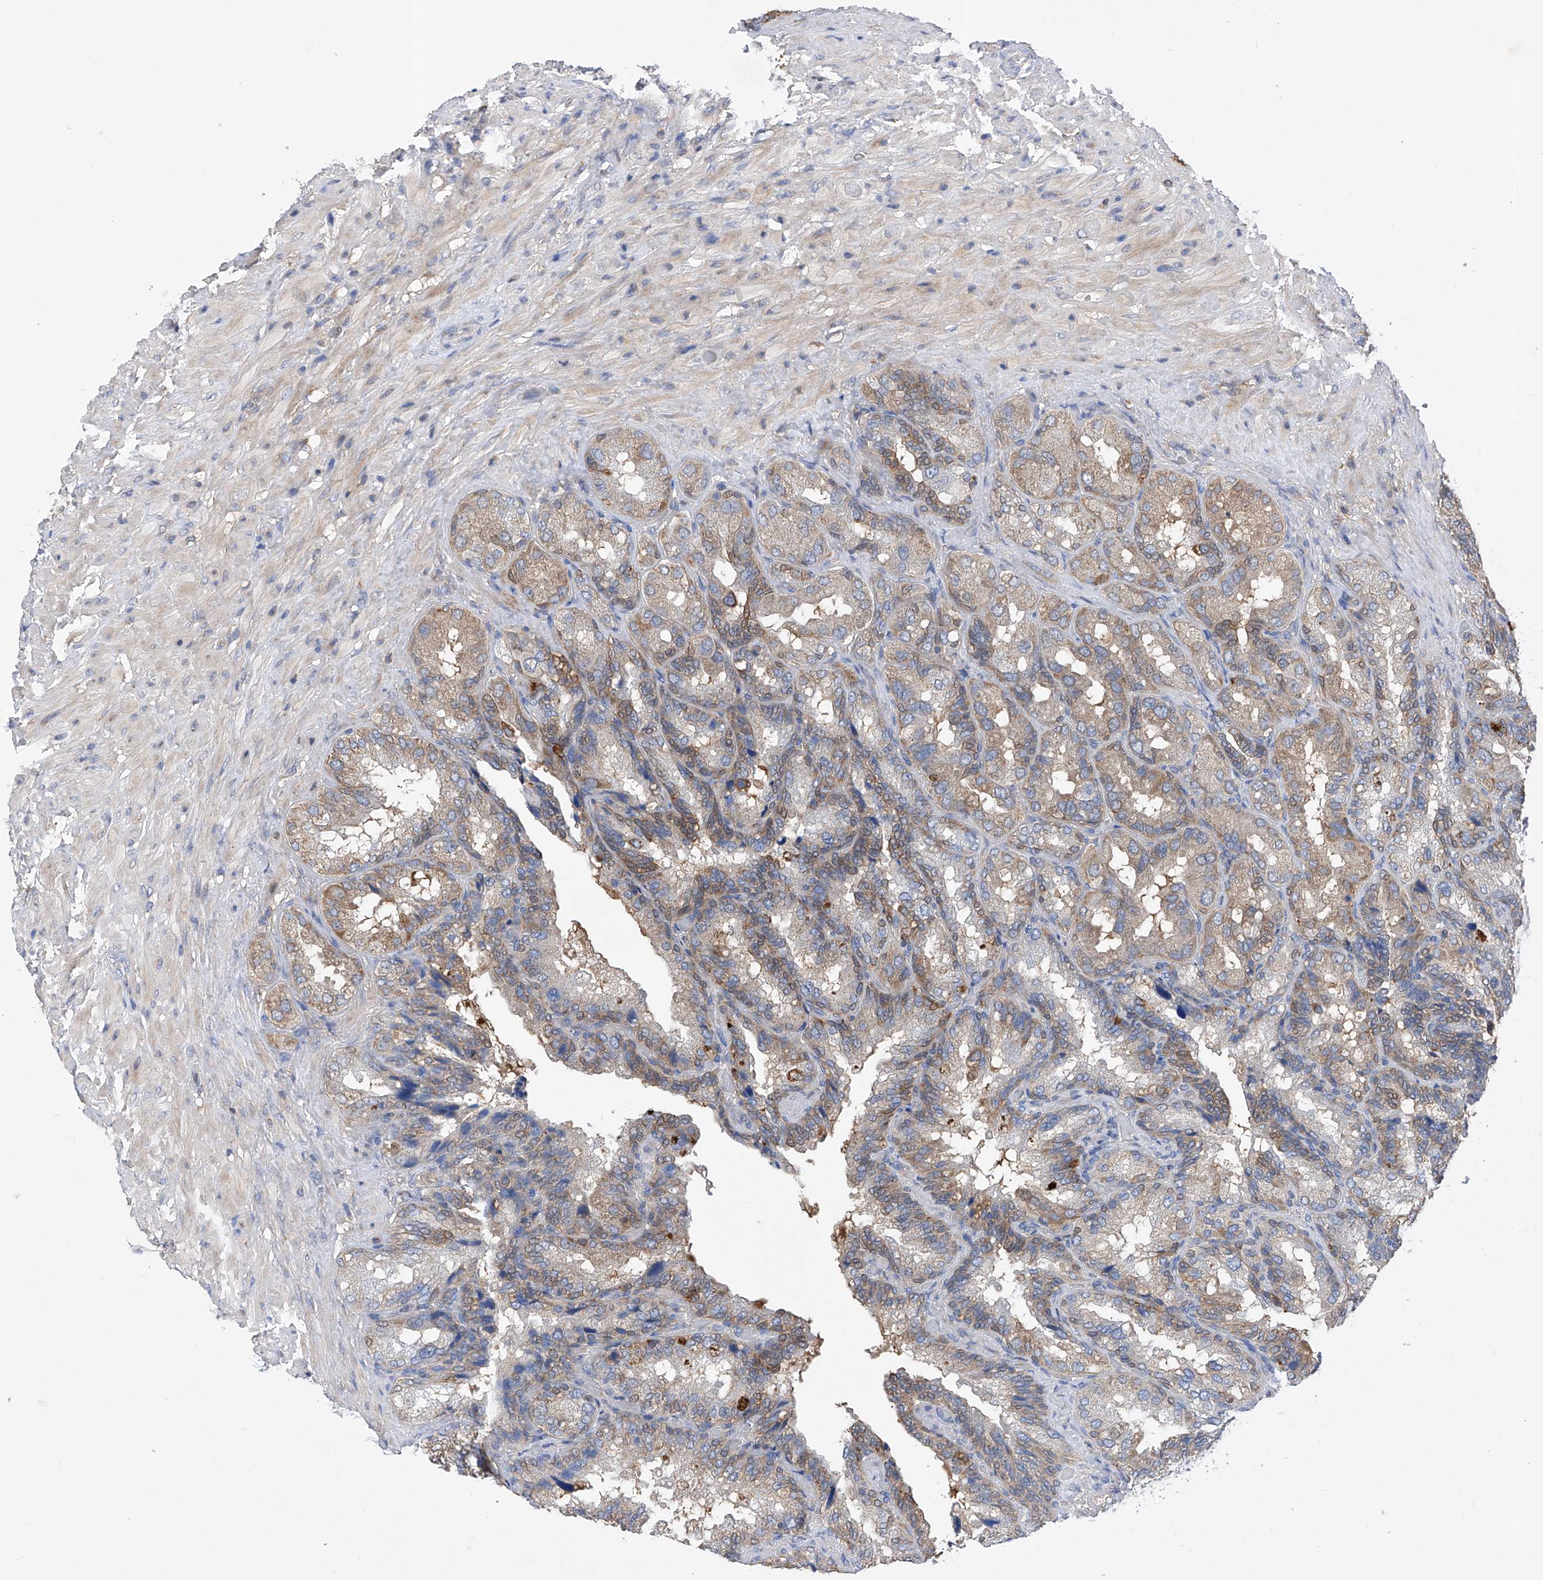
{"staining": {"intensity": "moderate", "quantity": "<25%", "location": "cytoplasmic/membranous"}, "tissue": "seminal vesicle", "cell_type": "Glandular cells", "image_type": "normal", "snomed": [{"axis": "morphology", "description": "Normal tissue, NOS"}, {"axis": "topography", "description": "Seminal veicle"}, {"axis": "topography", "description": "Peripheral nerve tissue"}], "caption": "IHC (DAB) staining of benign human seminal vesicle exhibits moderate cytoplasmic/membranous protein positivity in approximately <25% of glandular cells. The protein is stained brown, and the nuclei are stained in blue (DAB (3,3'-diaminobenzidine) IHC with brightfield microscopy, high magnification).", "gene": "SPATA20", "patient": {"sex": "male", "age": 63}}